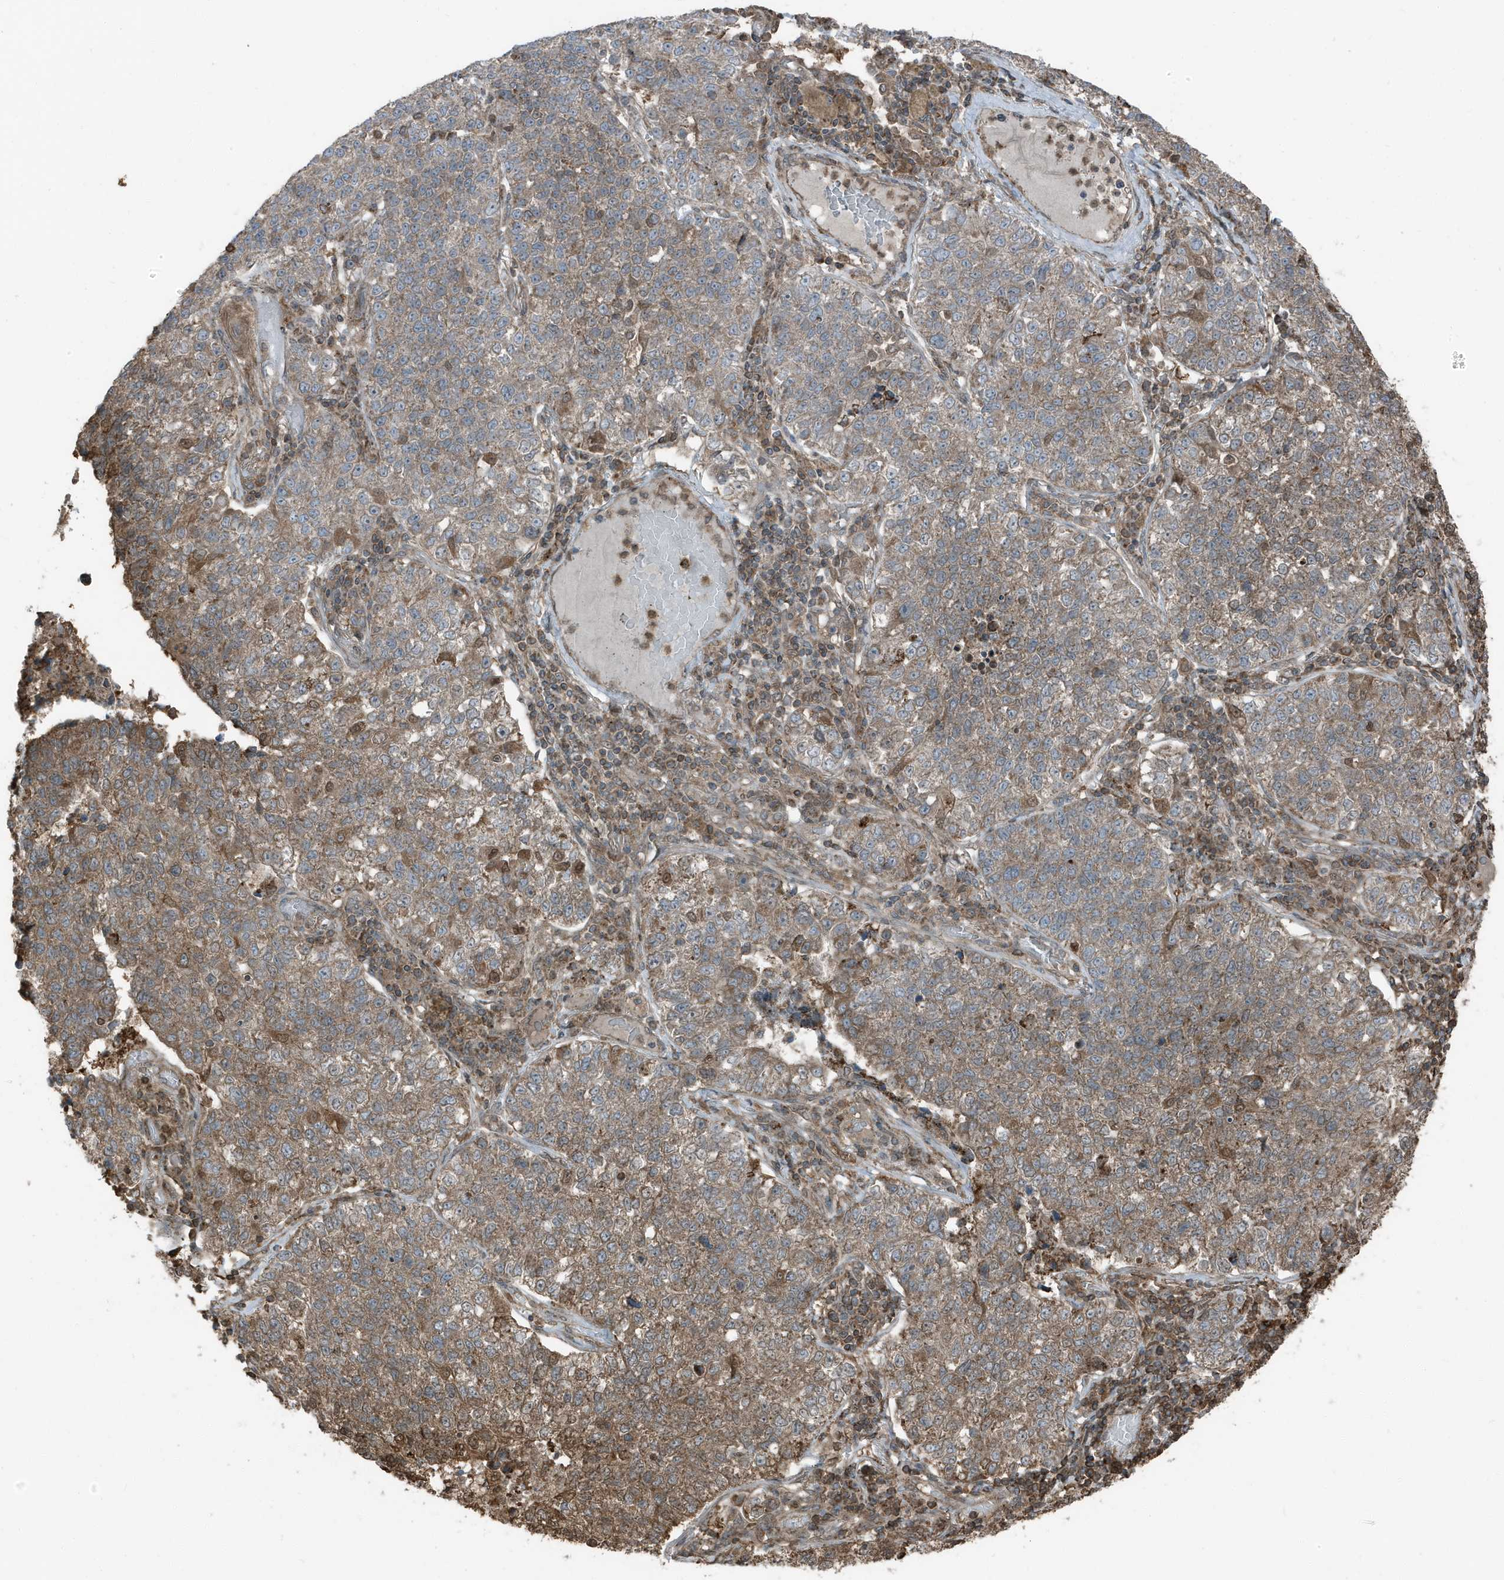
{"staining": {"intensity": "moderate", "quantity": ">75%", "location": "cytoplasmic/membranous"}, "tissue": "lung cancer", "cell_type": "Tumor cells", "image_type": "cancer", "snomed": [{"axis": "morphology", "description": "Adenocarcinoma, NOS"}, {"axis": "topography", "description": "Lung"}], "caption": "There is medium levels of moderate cytoplasmic/membranous staining in tumor cells of adenocarcinoma (lung), as demonstrated by immunohistochemical staining (brown color).", "gene": "AZI2", "patient": {"sex": "male", "age": 49}}